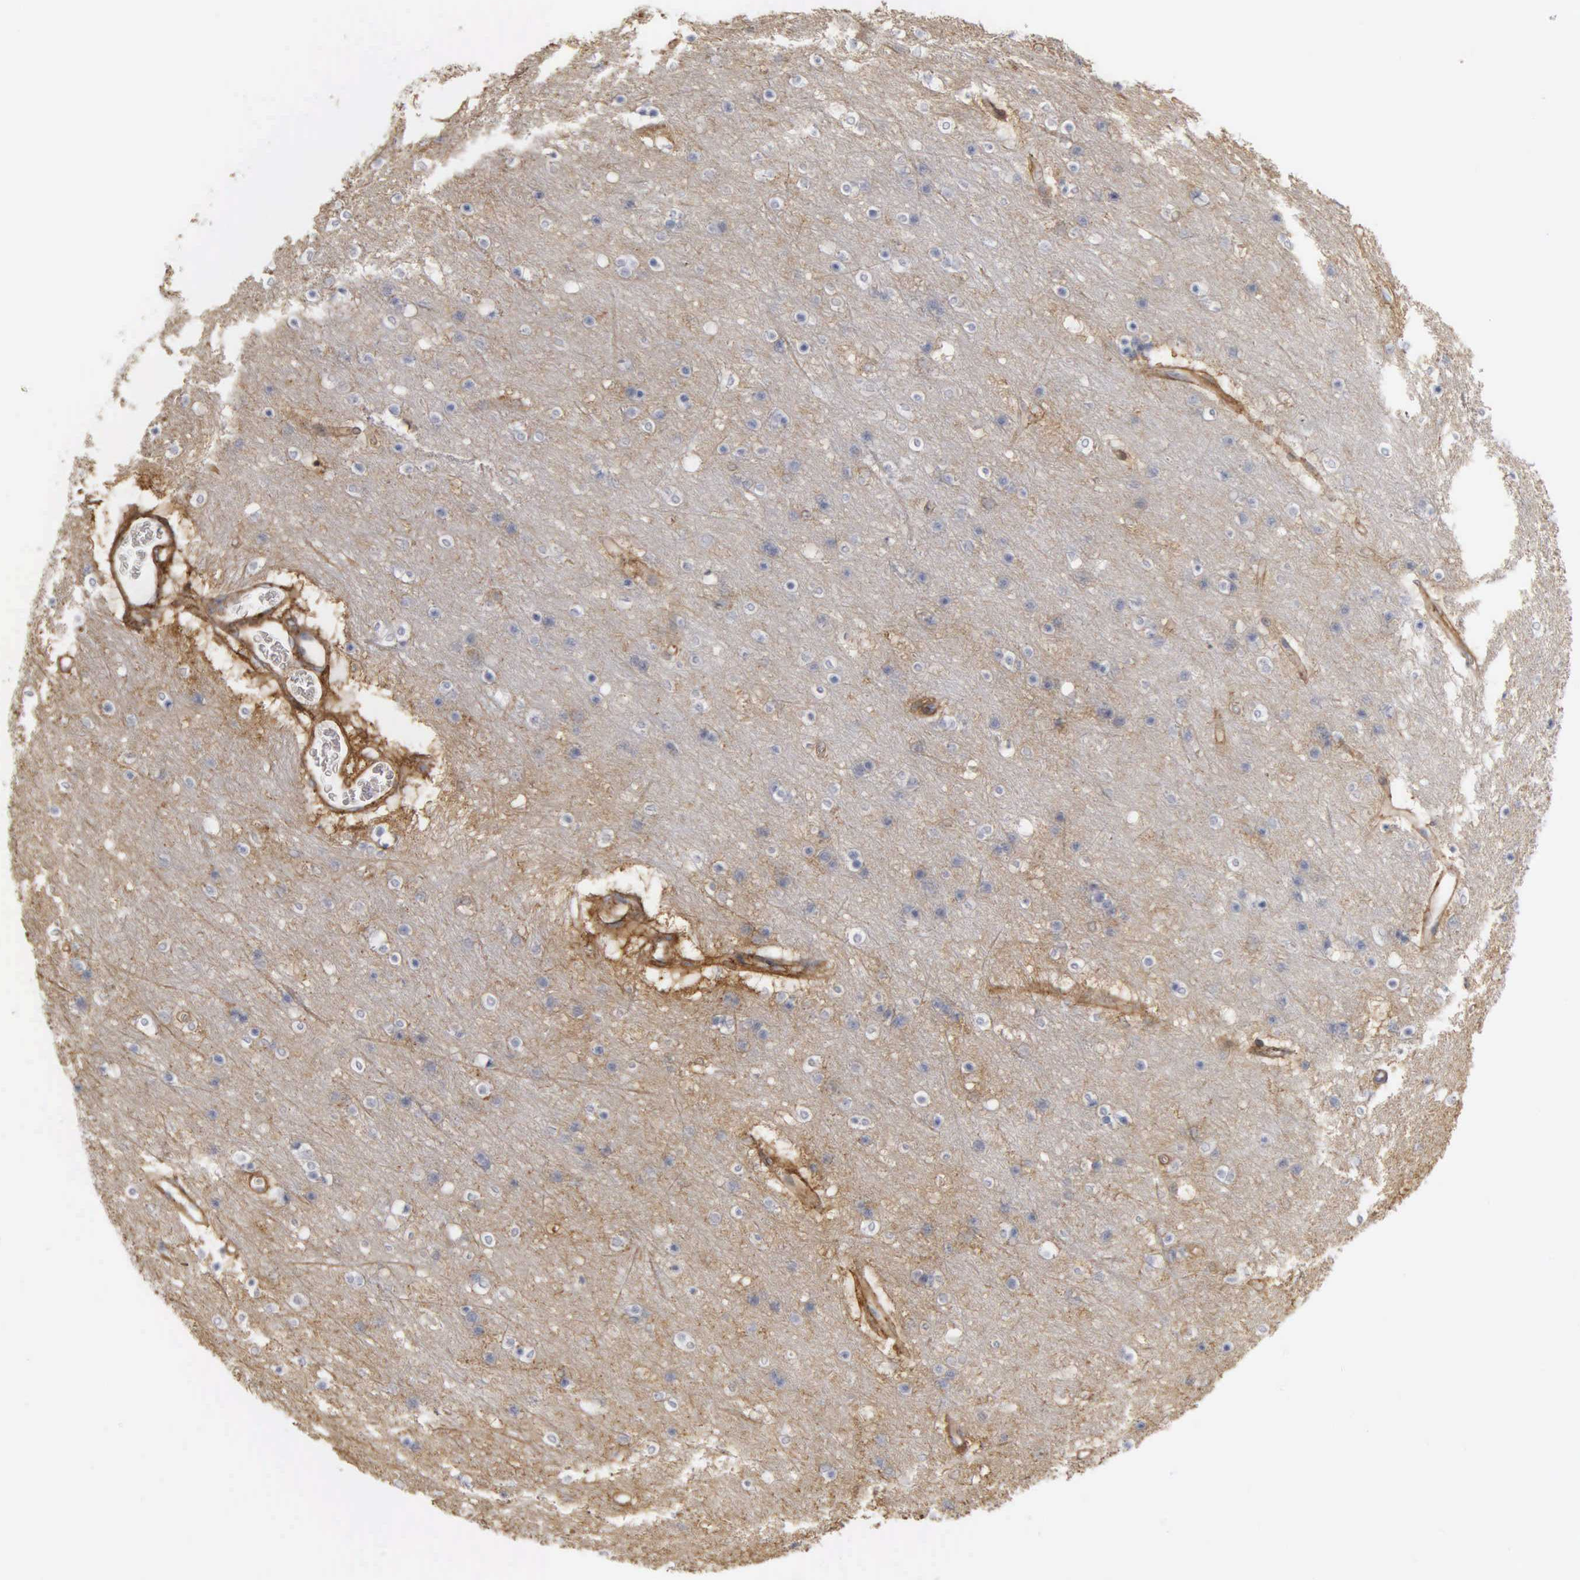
{"staining": {"intensity": "moderate", "quantity": "25%-75%", "location": "cytoplasmic/membranous"}, "tissue": "cerebral cortex", "cell_type": "Endothelial cells", "image_type": "normal", "snomed": [{"axis": "morphology", "description": "Normal tissue, NOS"}, {"axis": "topography", "description": "Cerebral cortex"}], "caption": "Cerebral cortex stained with immunohistochemistry (IHC) exhibits moderate cytoplasmic/membranous expression in about 25%-75% of endothelial cells. Using DAB (brown) and hematoxylin (blue) stains, captured at high magnification using brightfield microscopy.", "gene": "CD99", "patient": {"sex": "female", "age": 54}}